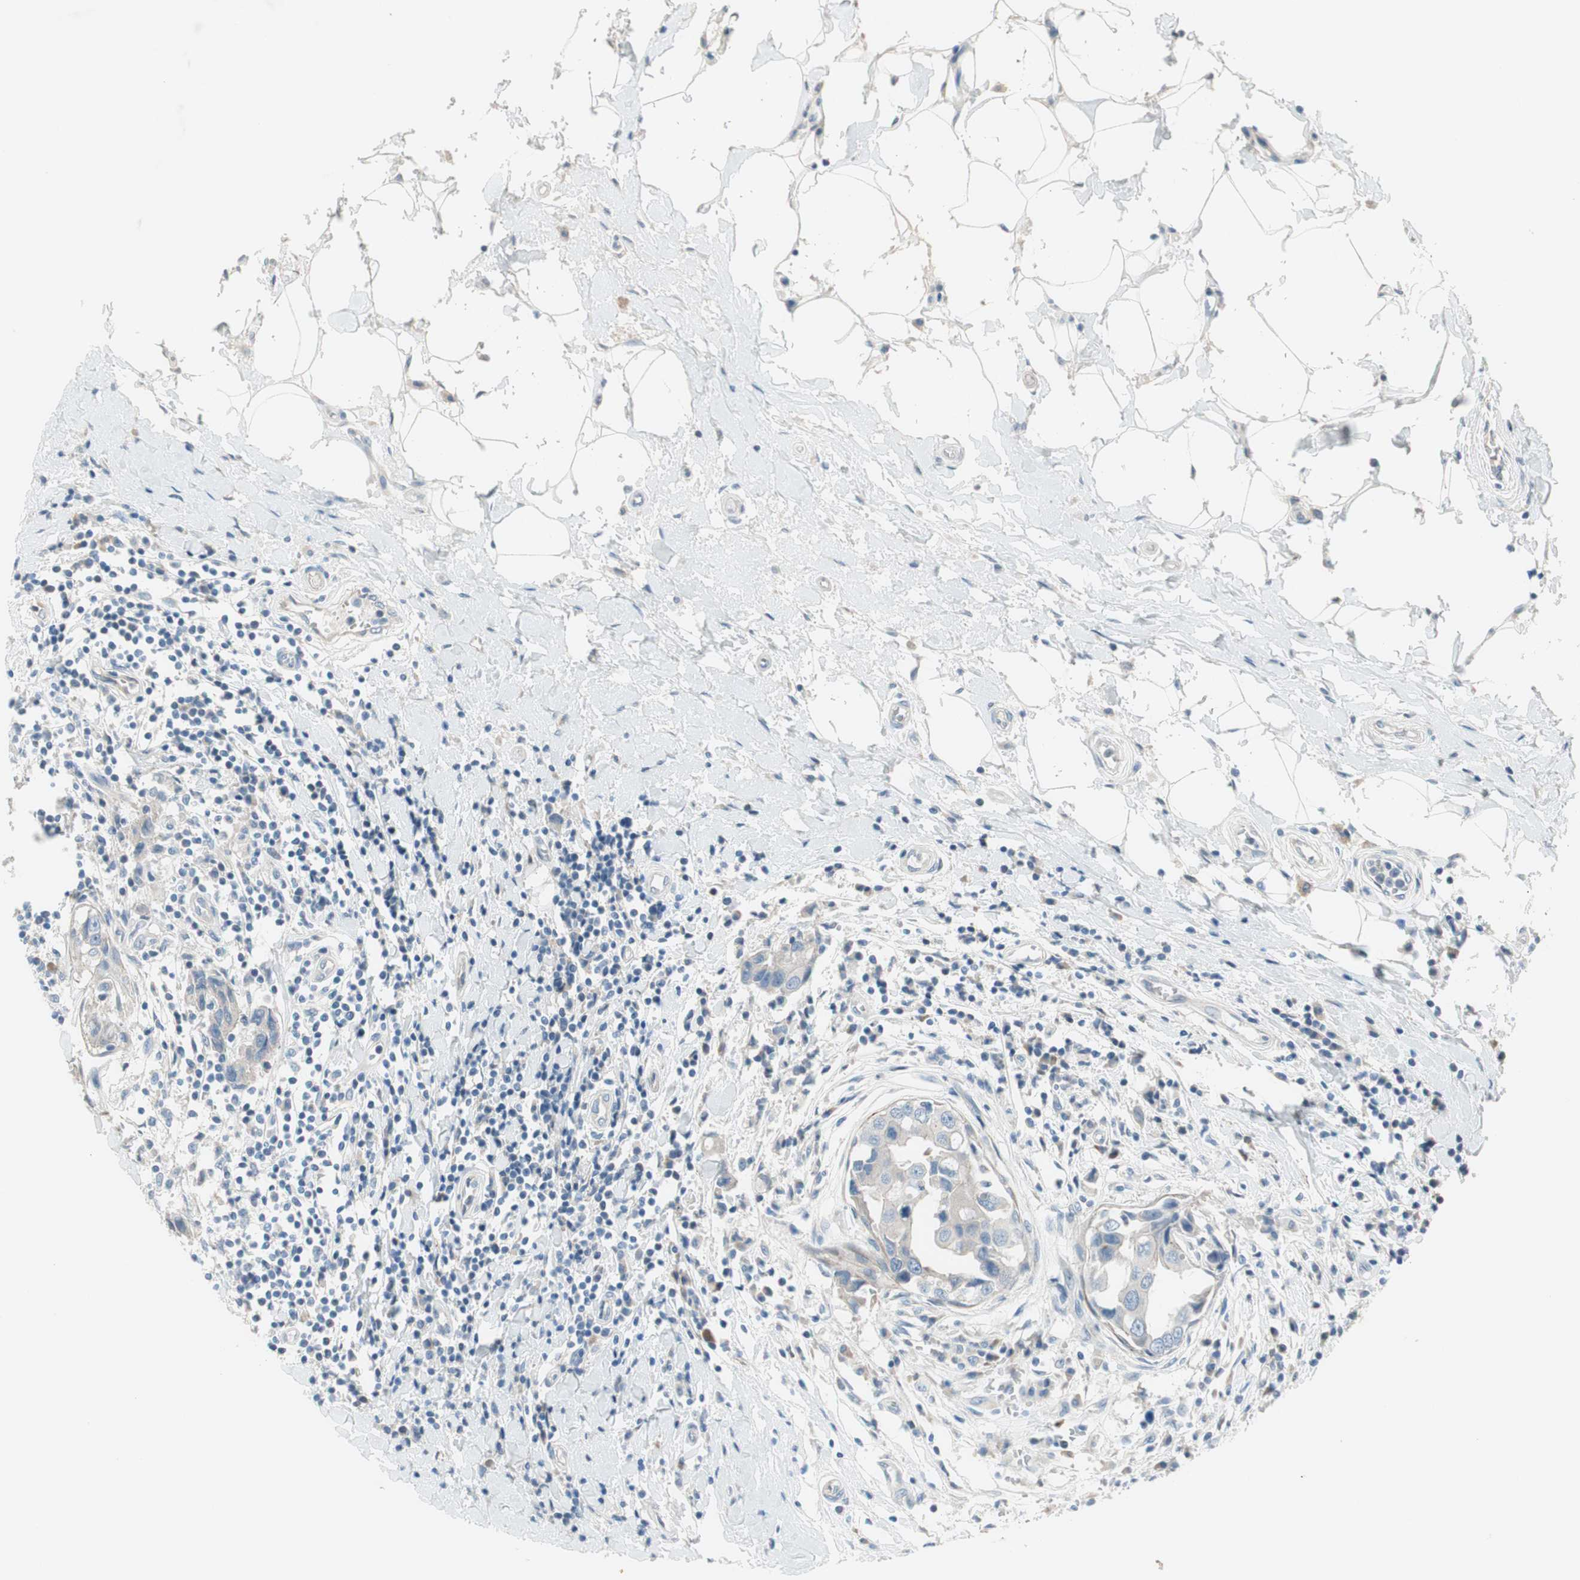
{"staining": {"intensity": "negative", "quantity": "none", "location": "none"}, "tissue": "breast cancer", "cell_type": "Tumor cells", "image_type": "cancer", "snomed": [{"axis": "morphology", "description": "Duct carcinoma"}, {"axis": "topography", "description": "Breast"}], "caption": "Immunohistochemistry (IHC) image of neoplastic tissue: invasive ductal carcinoma (breast) stained with DAB displays no significant protein staining in tumor cells. (Brightfield microscopy of DAB (3,3'-diaminobenzidine) immunohistochemistry at high magnification).", "gene": "PRRG4", "patient": {"sex": "female", "age": 27}}